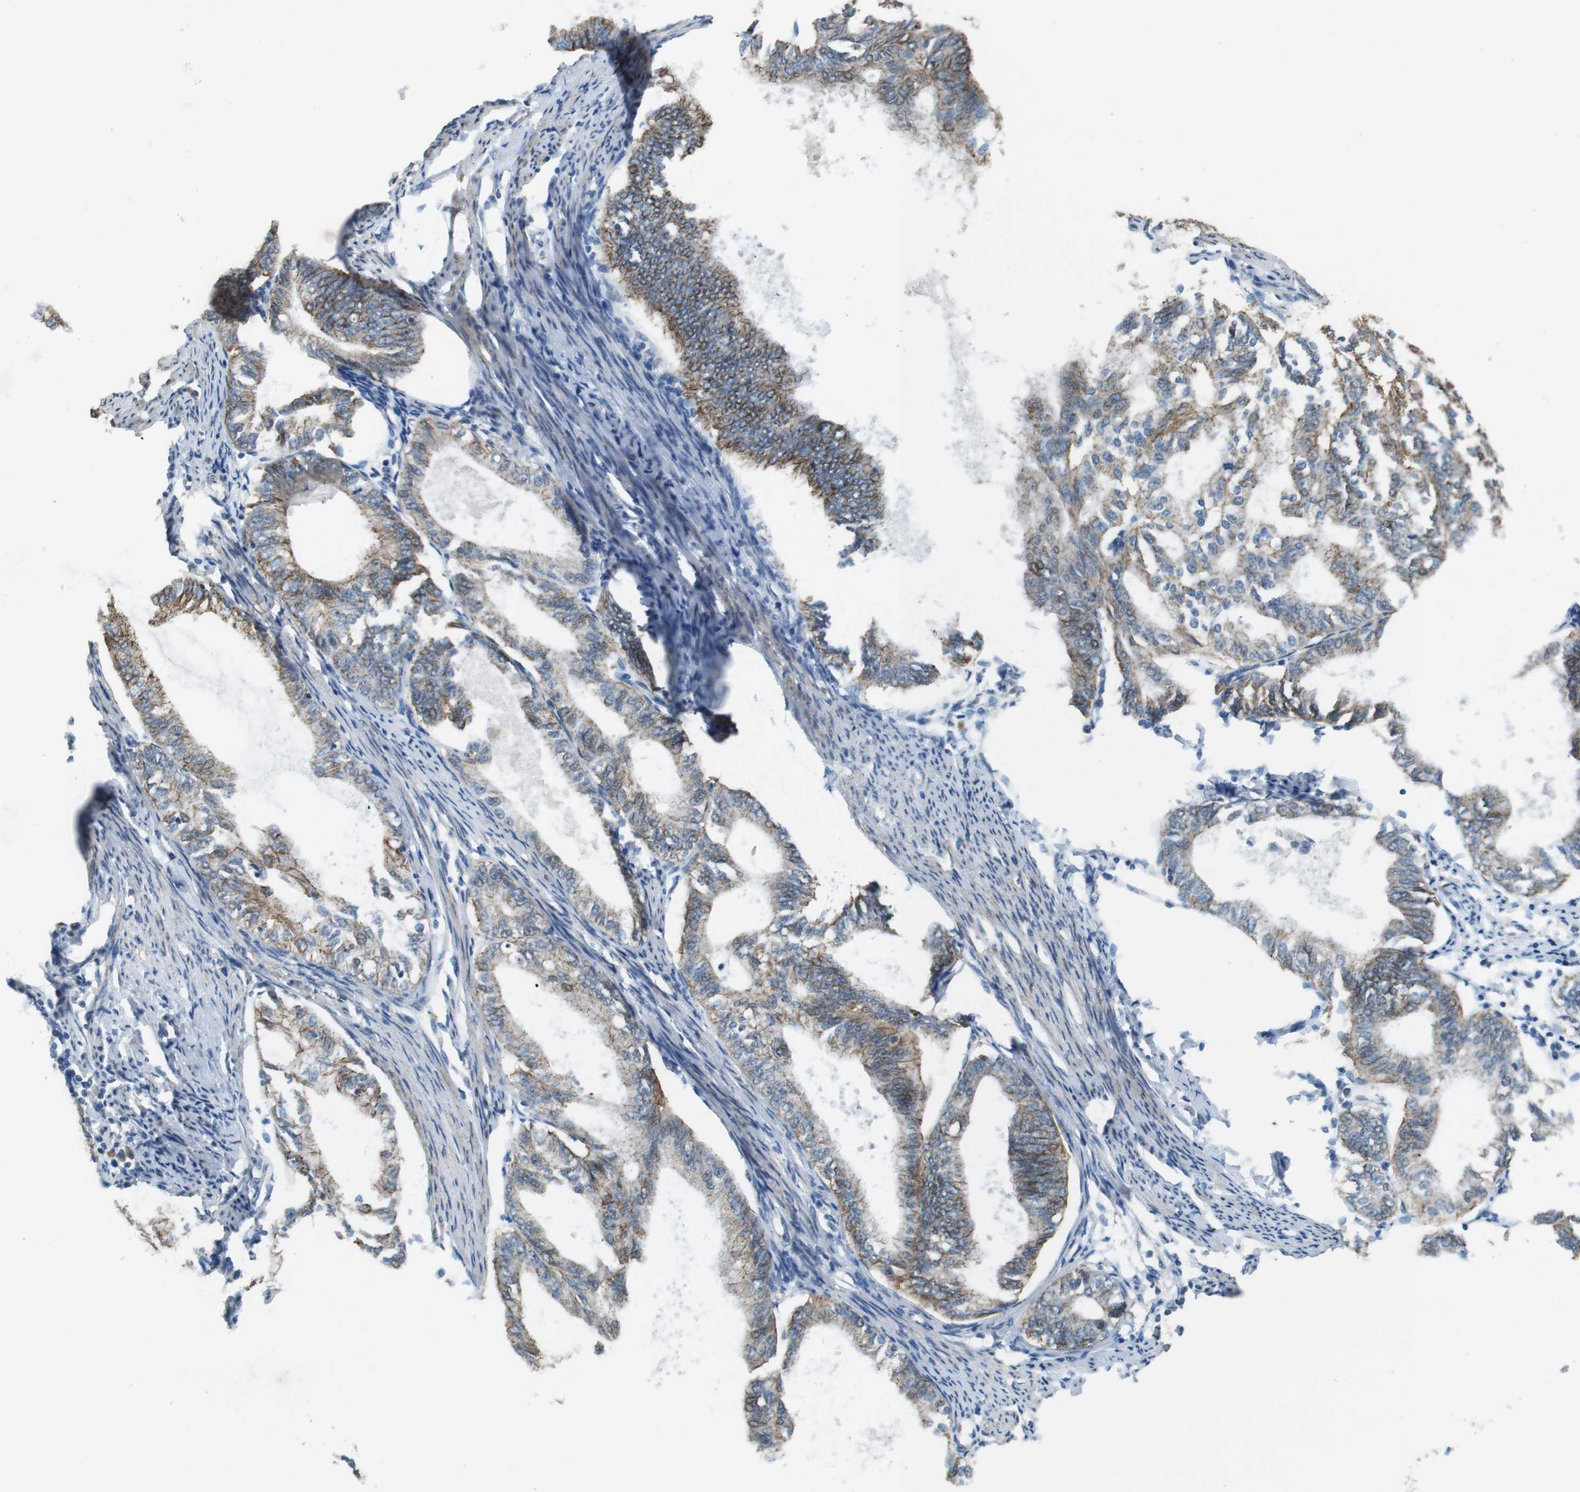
{"staining": {"intensity": "moderate", "quantity": "25%-75%", "location": "cytoplasmic/membranous"}, "tissue": "endometrial cancer", "cell_type": "Tumor cells", "image_type": "cancer", "snomed": [{"axis": "morphology", "description": "Adenocarcinoma, NOS"}, {"axis": "topography", "description": "Endometrium"}], "caption": "Immunohistochemistry (IHC) image of endometrial cancer stained for a protein (brown), which reveals medium levels of moderate cytoplasmic/membranous staining in approximately 25%-75% of tumor cells.", "gene": "CLDN7", "patient": {"sex": "female", "age": 86}}